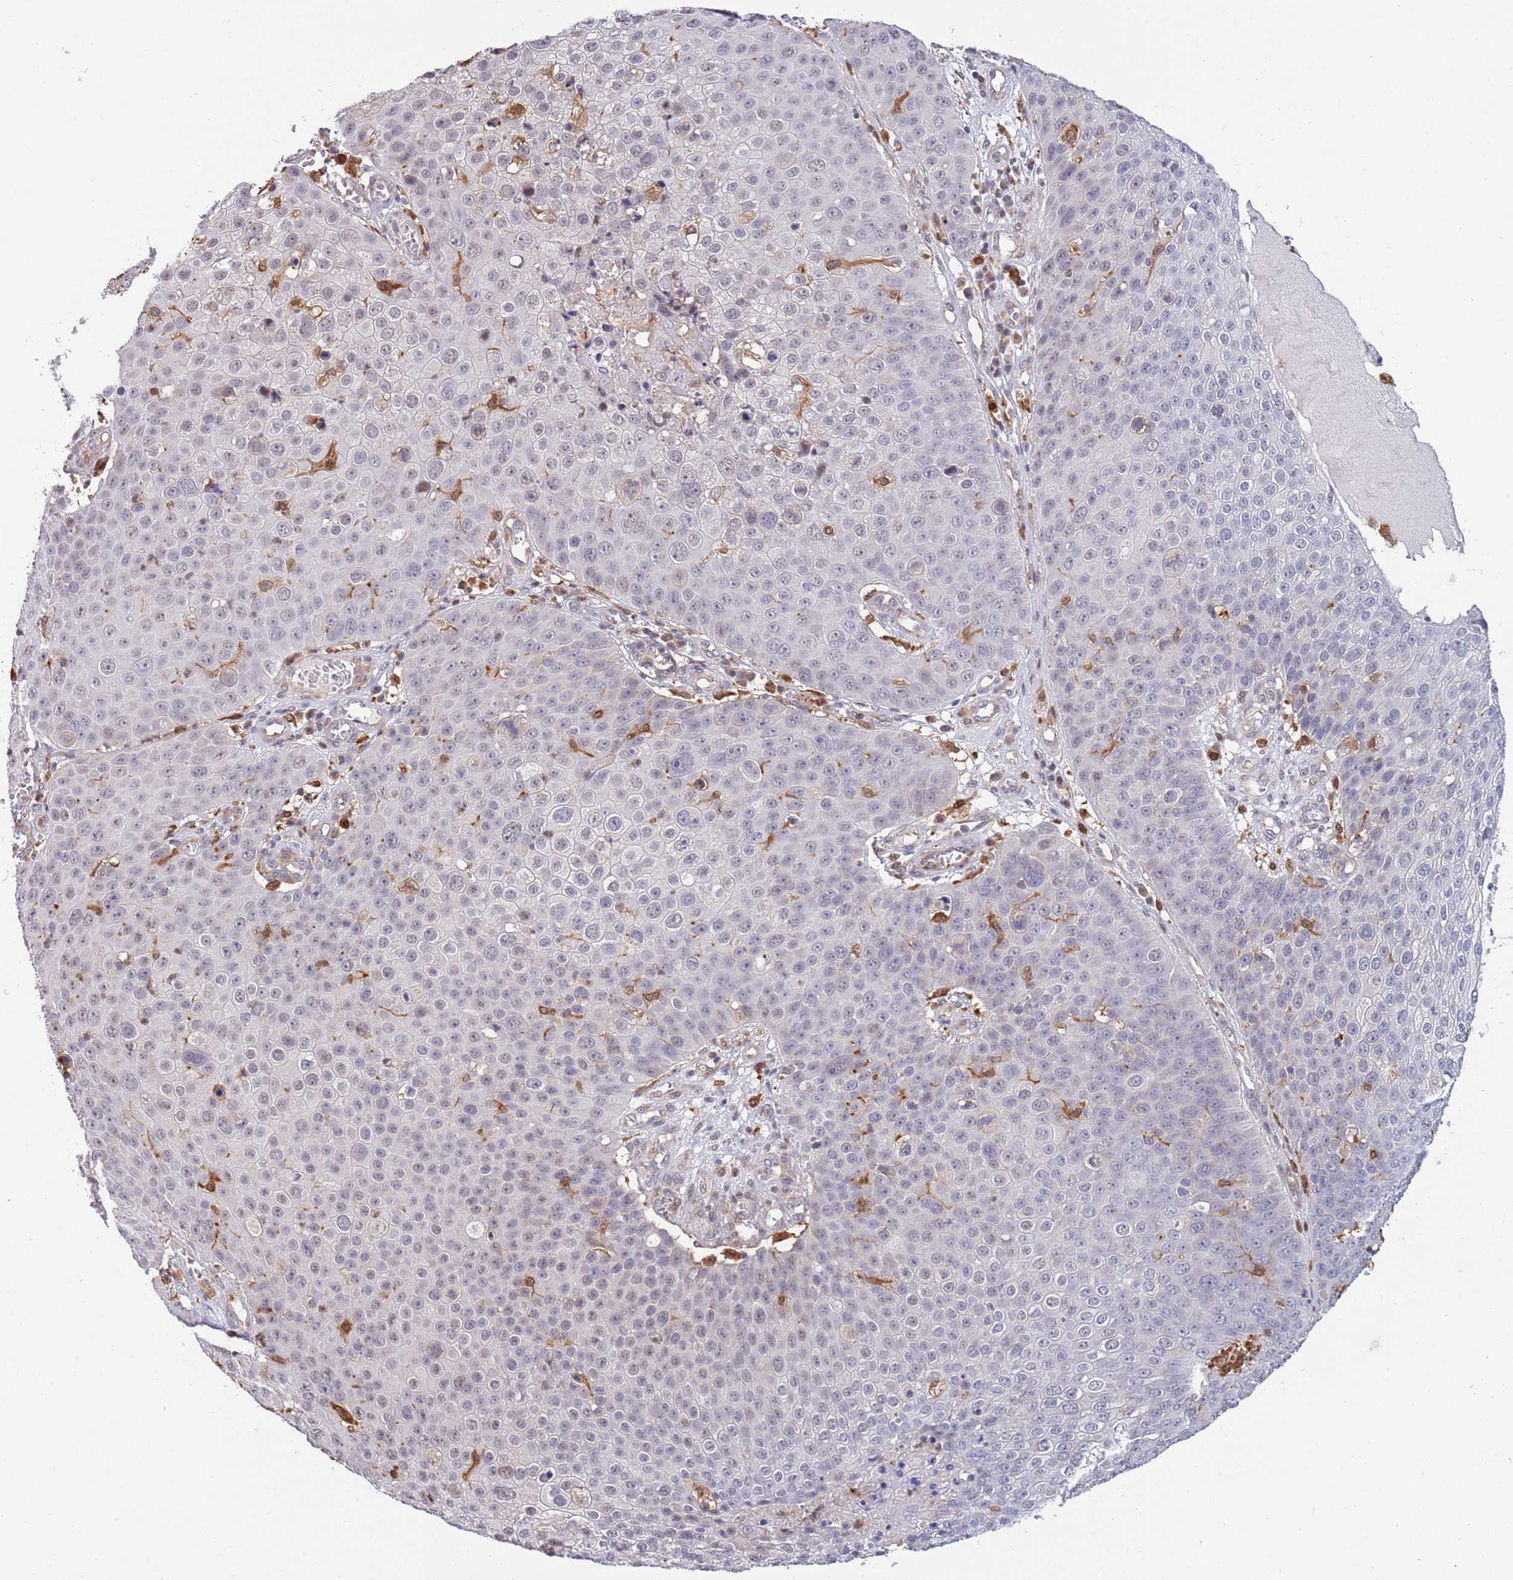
{"staining": {"intensity": "negative", "quantity": "none", "location": "none"}, "tissue": "skin cancer", "cell_type": "Tumor cells", "image_type": "cancer", "snomed": [{"axis": "morphology", "description": "Squamous cell carcinoma, NOS"}, {"axis": "topography", "description": "Skin"}], "caption": "Micrograph shows no significant protein expression in tumor cells of skin cancer (squamous cell carcinoma). (DAB (3,3'-diaminobenzidine) IHC, high magnification).", "gene": "CCNJL", "patient": {"sex": "male", "age": 71}}